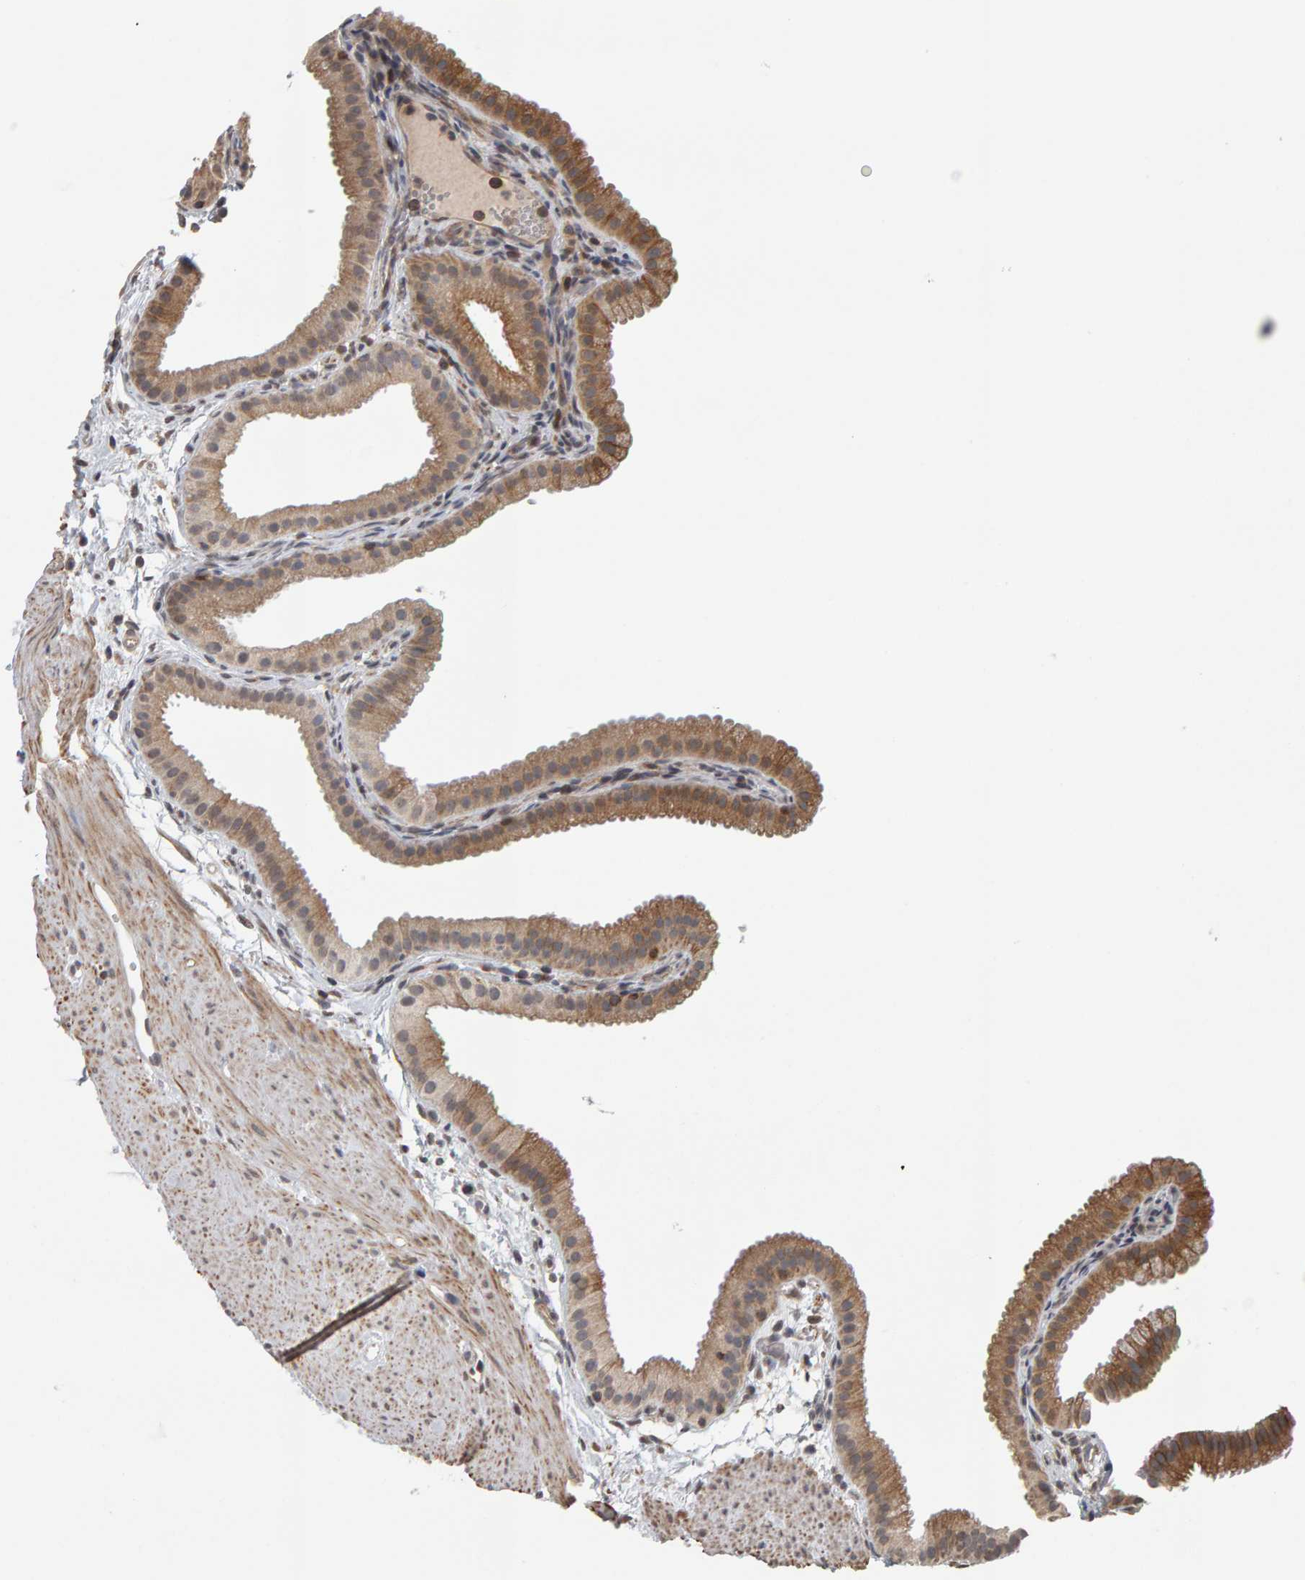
{"staining": {"intensity": "weak", "quantity": "25%-75%", "location": "cytoplasmic/membranous"}, "tissue": "gallbladder", "cell_type": "Glandular cells", "image_type": "normal", "snomed": [{"axis": "morphology", "description": "Normal tissue, NOS"}, {"axis": "topography", "description": "Gallbladder"}], "caption": "Human gallbladder stained with a brown dye reveals weak cytoplasmic/membranous positive staining in approximately 25%-75% of glandular cells.", "gene": "TEFM", "patient": {"sex": "female", "age": 64}}